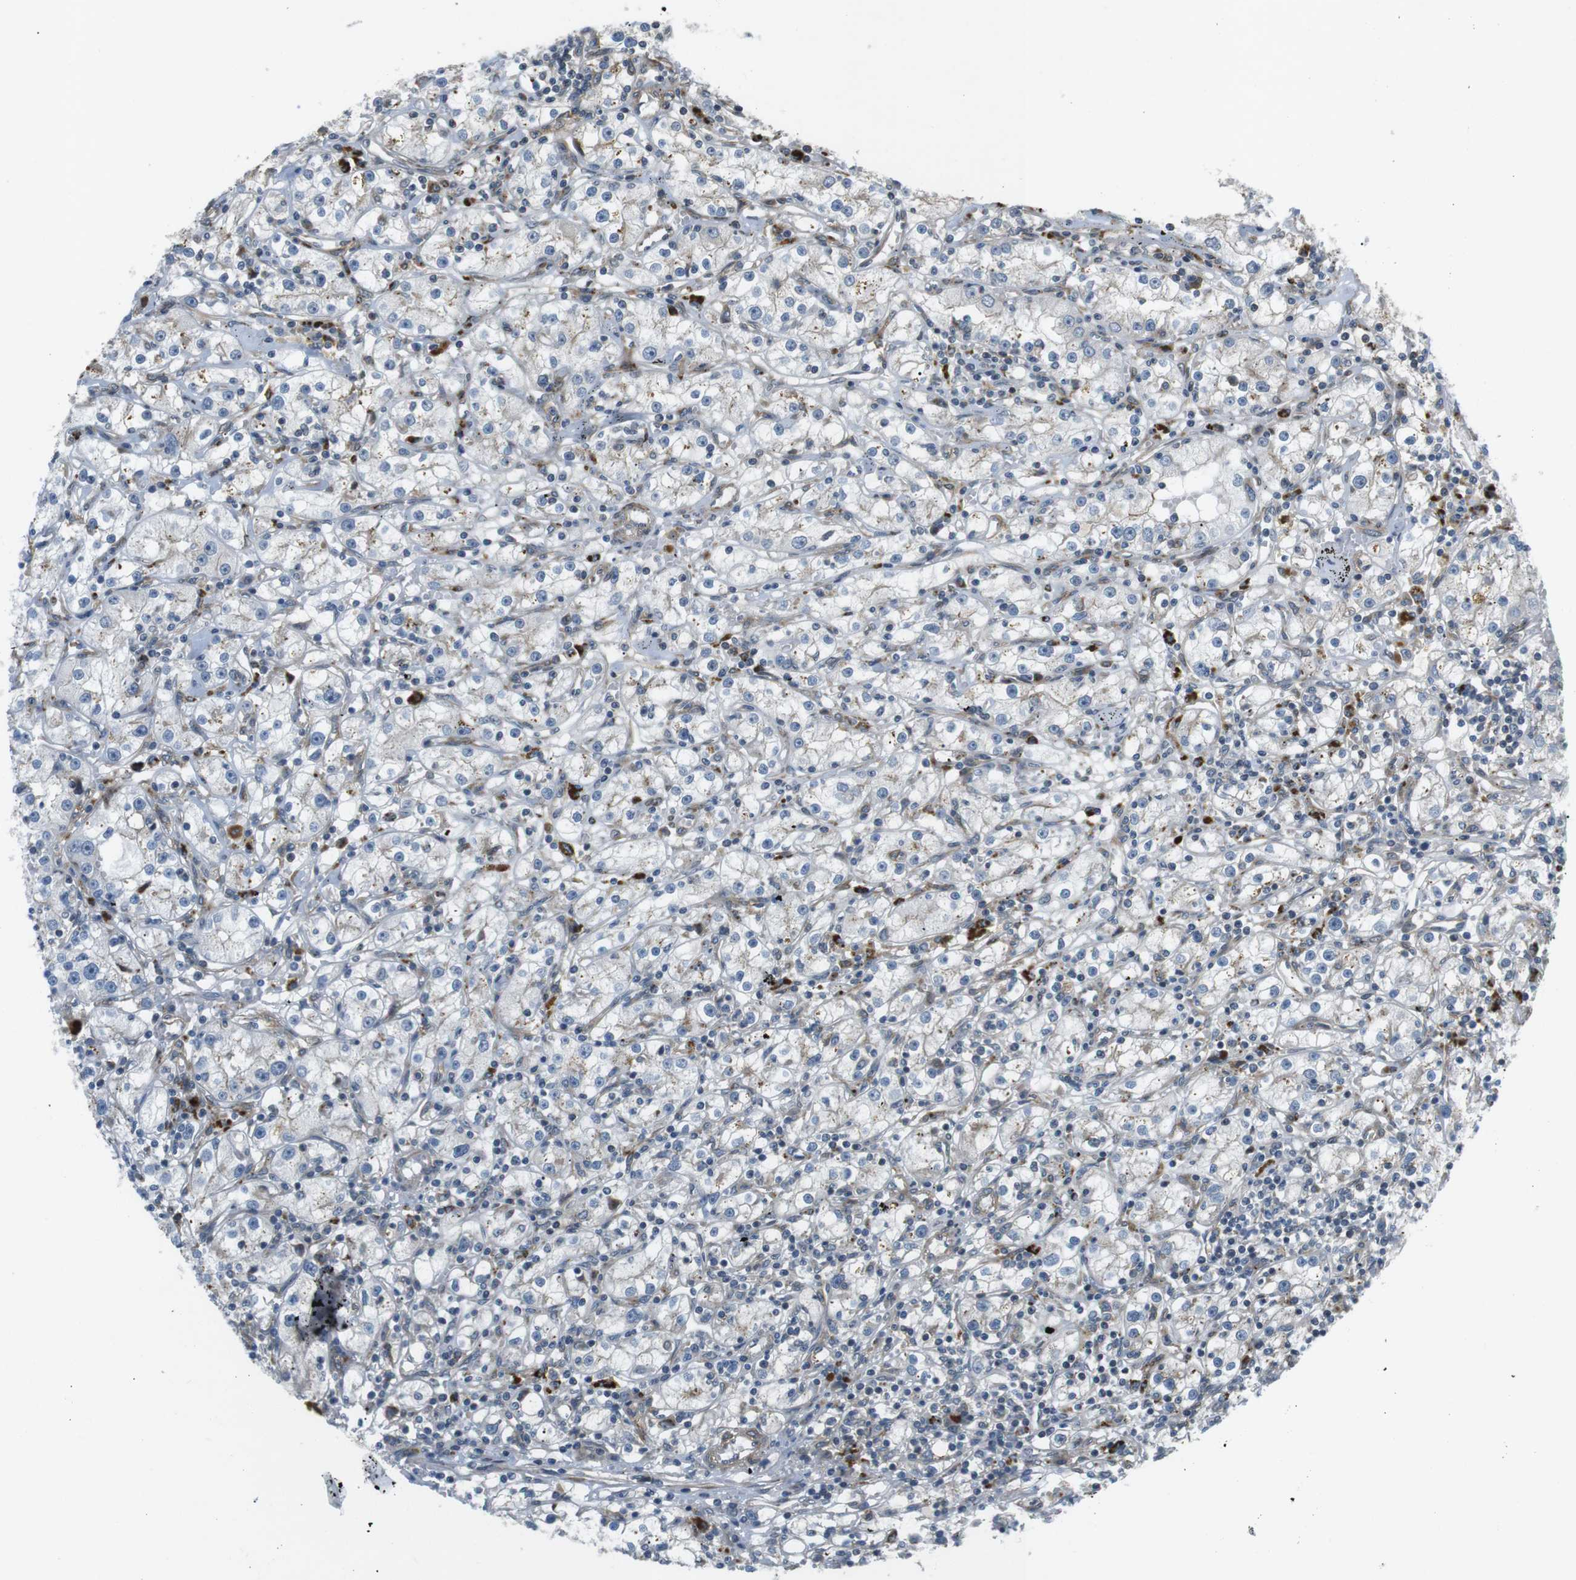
{"staining": {"intensity": "negative", "quantity": "none", "location": "none"}, "tissue": "renal cancer", "cell_type": "Tumor cells", "image_type": "cancer", "snomed": [{"axis": "morphology", "description": "Adenocarcinoma, NOS"}, {"axis": "topography", "description": "Kidney"}], "caption": "The immunohistochemistry (IHC) histopathology image has no significant staining in tumor cells of adenocarcinoma (renal) tissue.", "gene": "KANK2", "patient": {"sex": "male", "age": 56}}